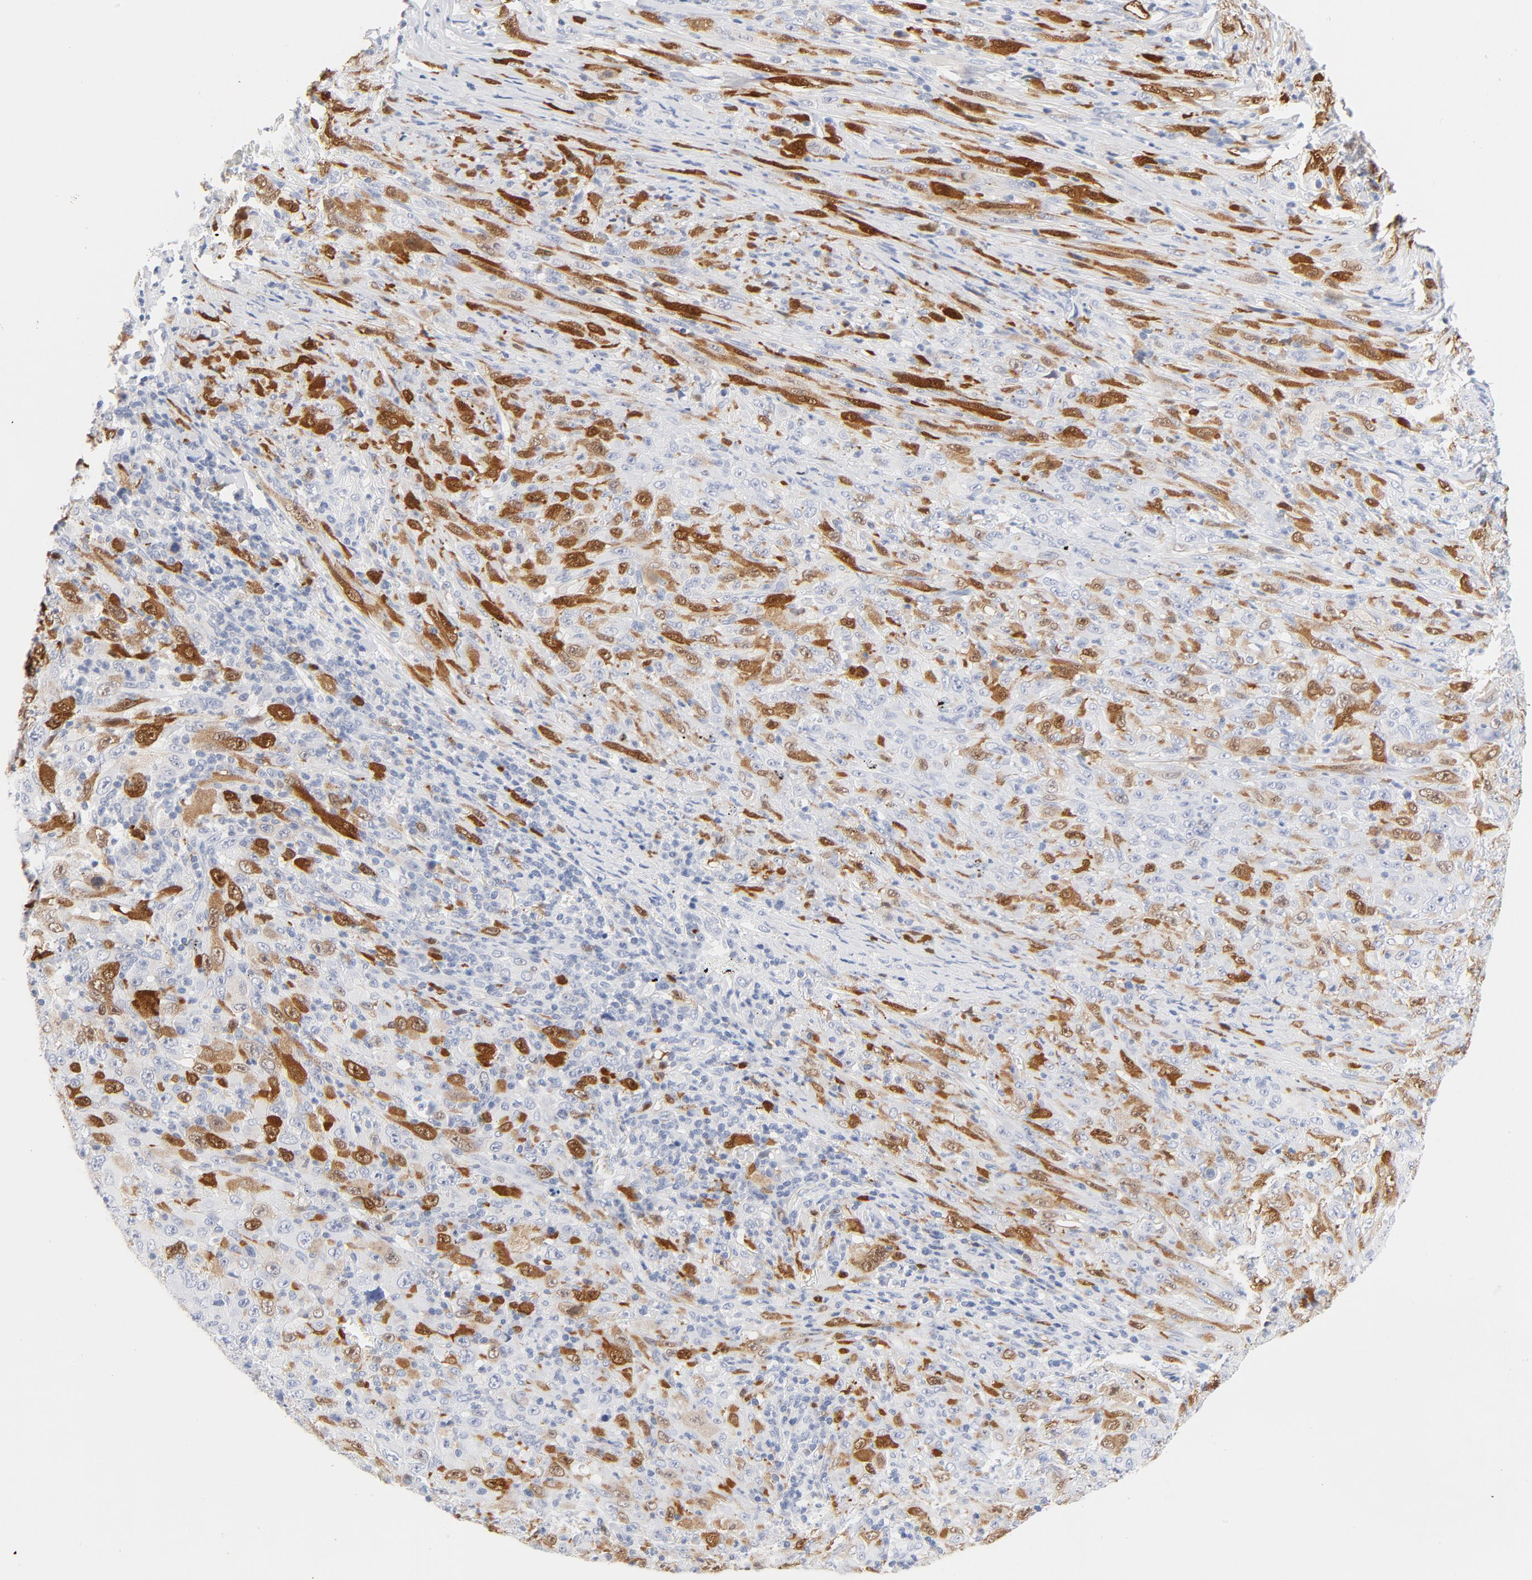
{"staining": {"intensity": "strong", "quantity": "25%-75%", "location": "nuclear"}, "tissue": "melanoma", "cell_type": "Tumor cells", "image_type": "cancer", "snomed": [{"axis": "morphology", "description": "Malignant melanoma, Metastatic site"}, {"axis": "topography", "description": "Skin"}], "caption": "Protein staining of melanoma tissue displays strong nuclear staining in about 25%-75% of tumor cells.", "gene": "CDC20", "patient": {"sex": "female", "age": 56}}